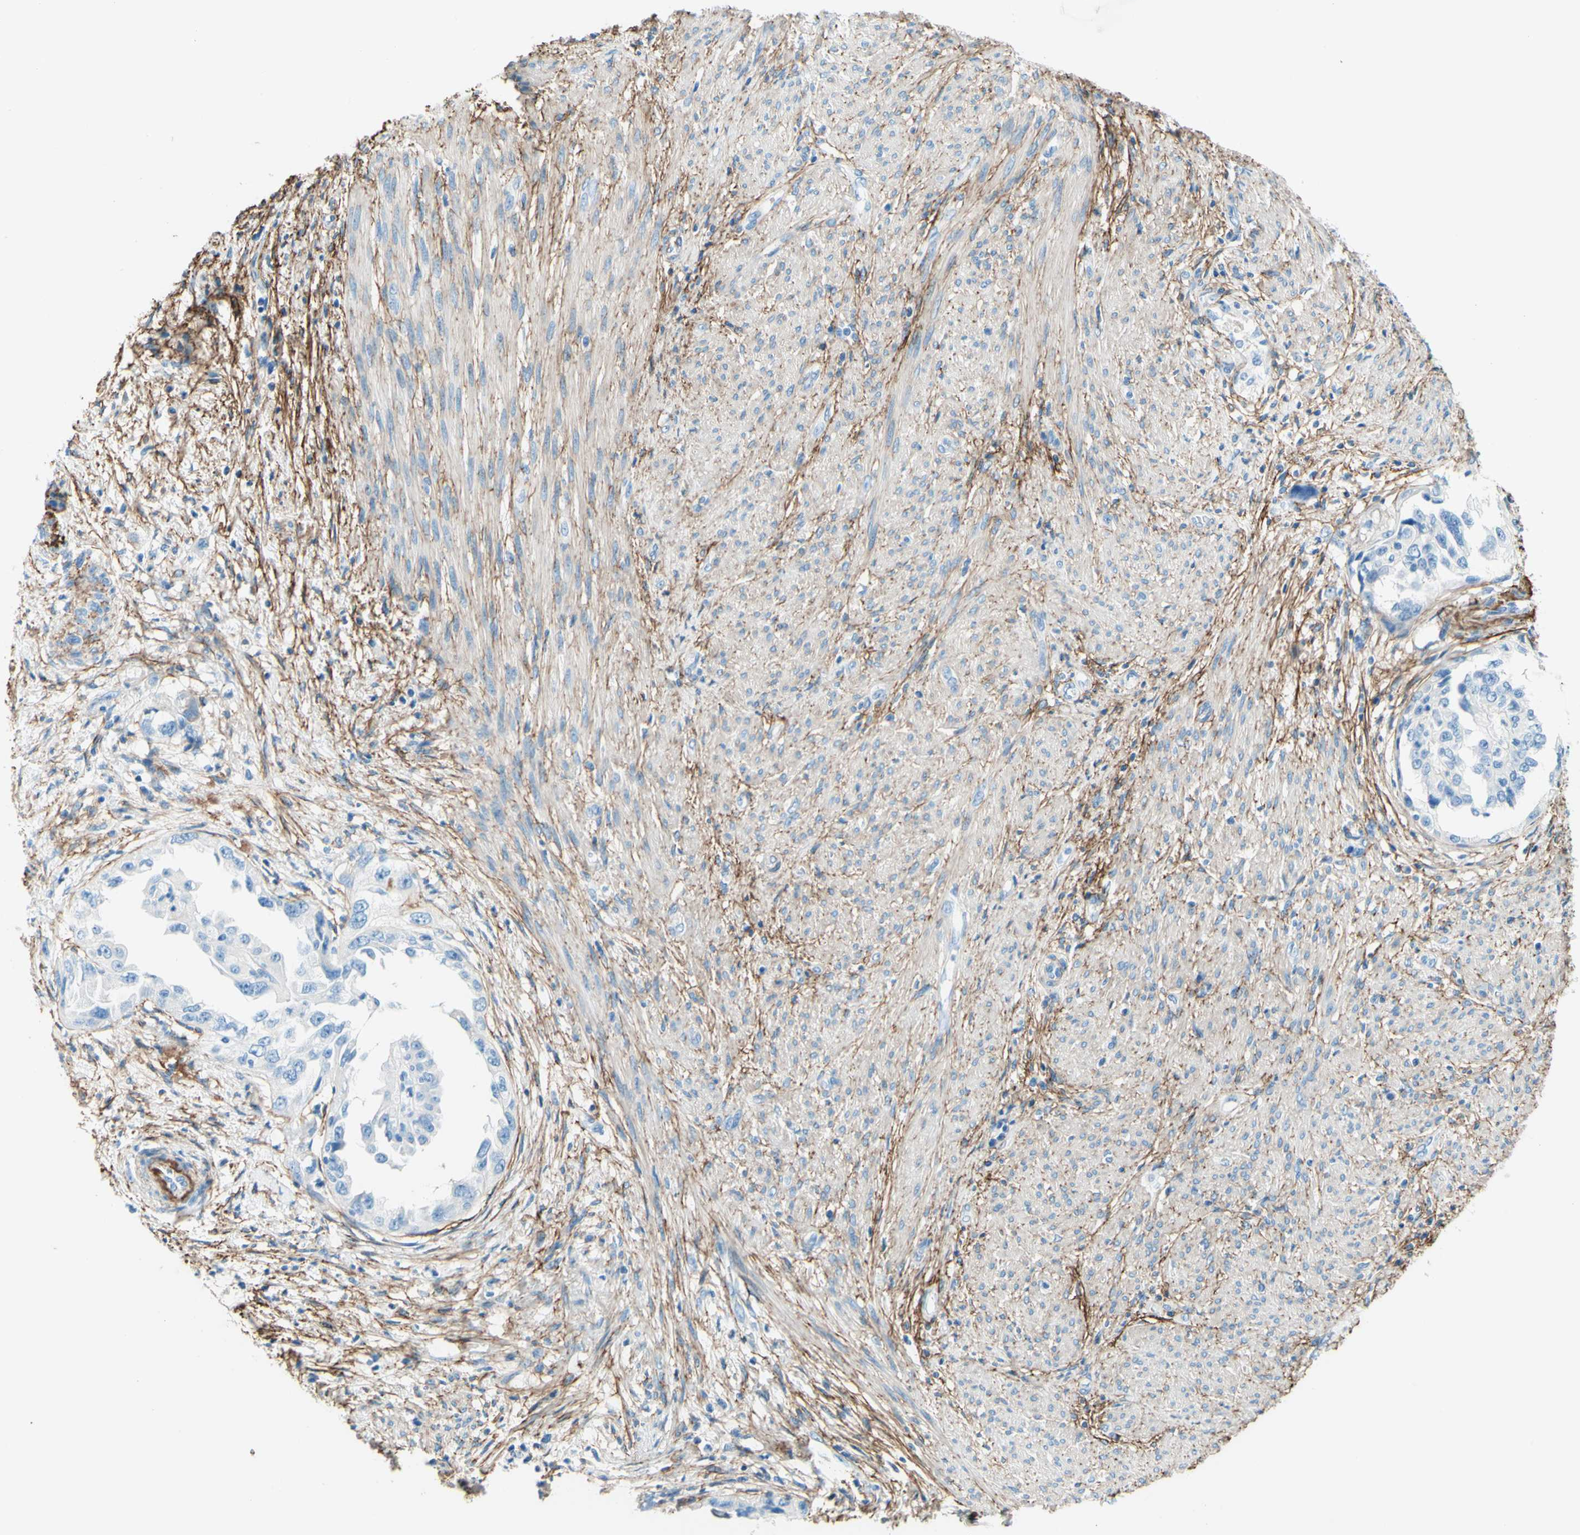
{"staining": {"intensity": "negative", "quantity": "none", "location": "none"}, "tissue": "endometrial cancer", "cell_type": "Tumor cells", "image_type": "cancer", "snomed": [{"axis": "morphology", "description": "Adenocarcinoma, NOS"}, {"axis": "topography", "description": "Endometrium"}], "caption": "Endometrial cancer stained for a protein using immunohistochemistry reveals no staining tumor cells.", "gene": "MFAP5", "patient": {"sex": "female", "age": 85}}